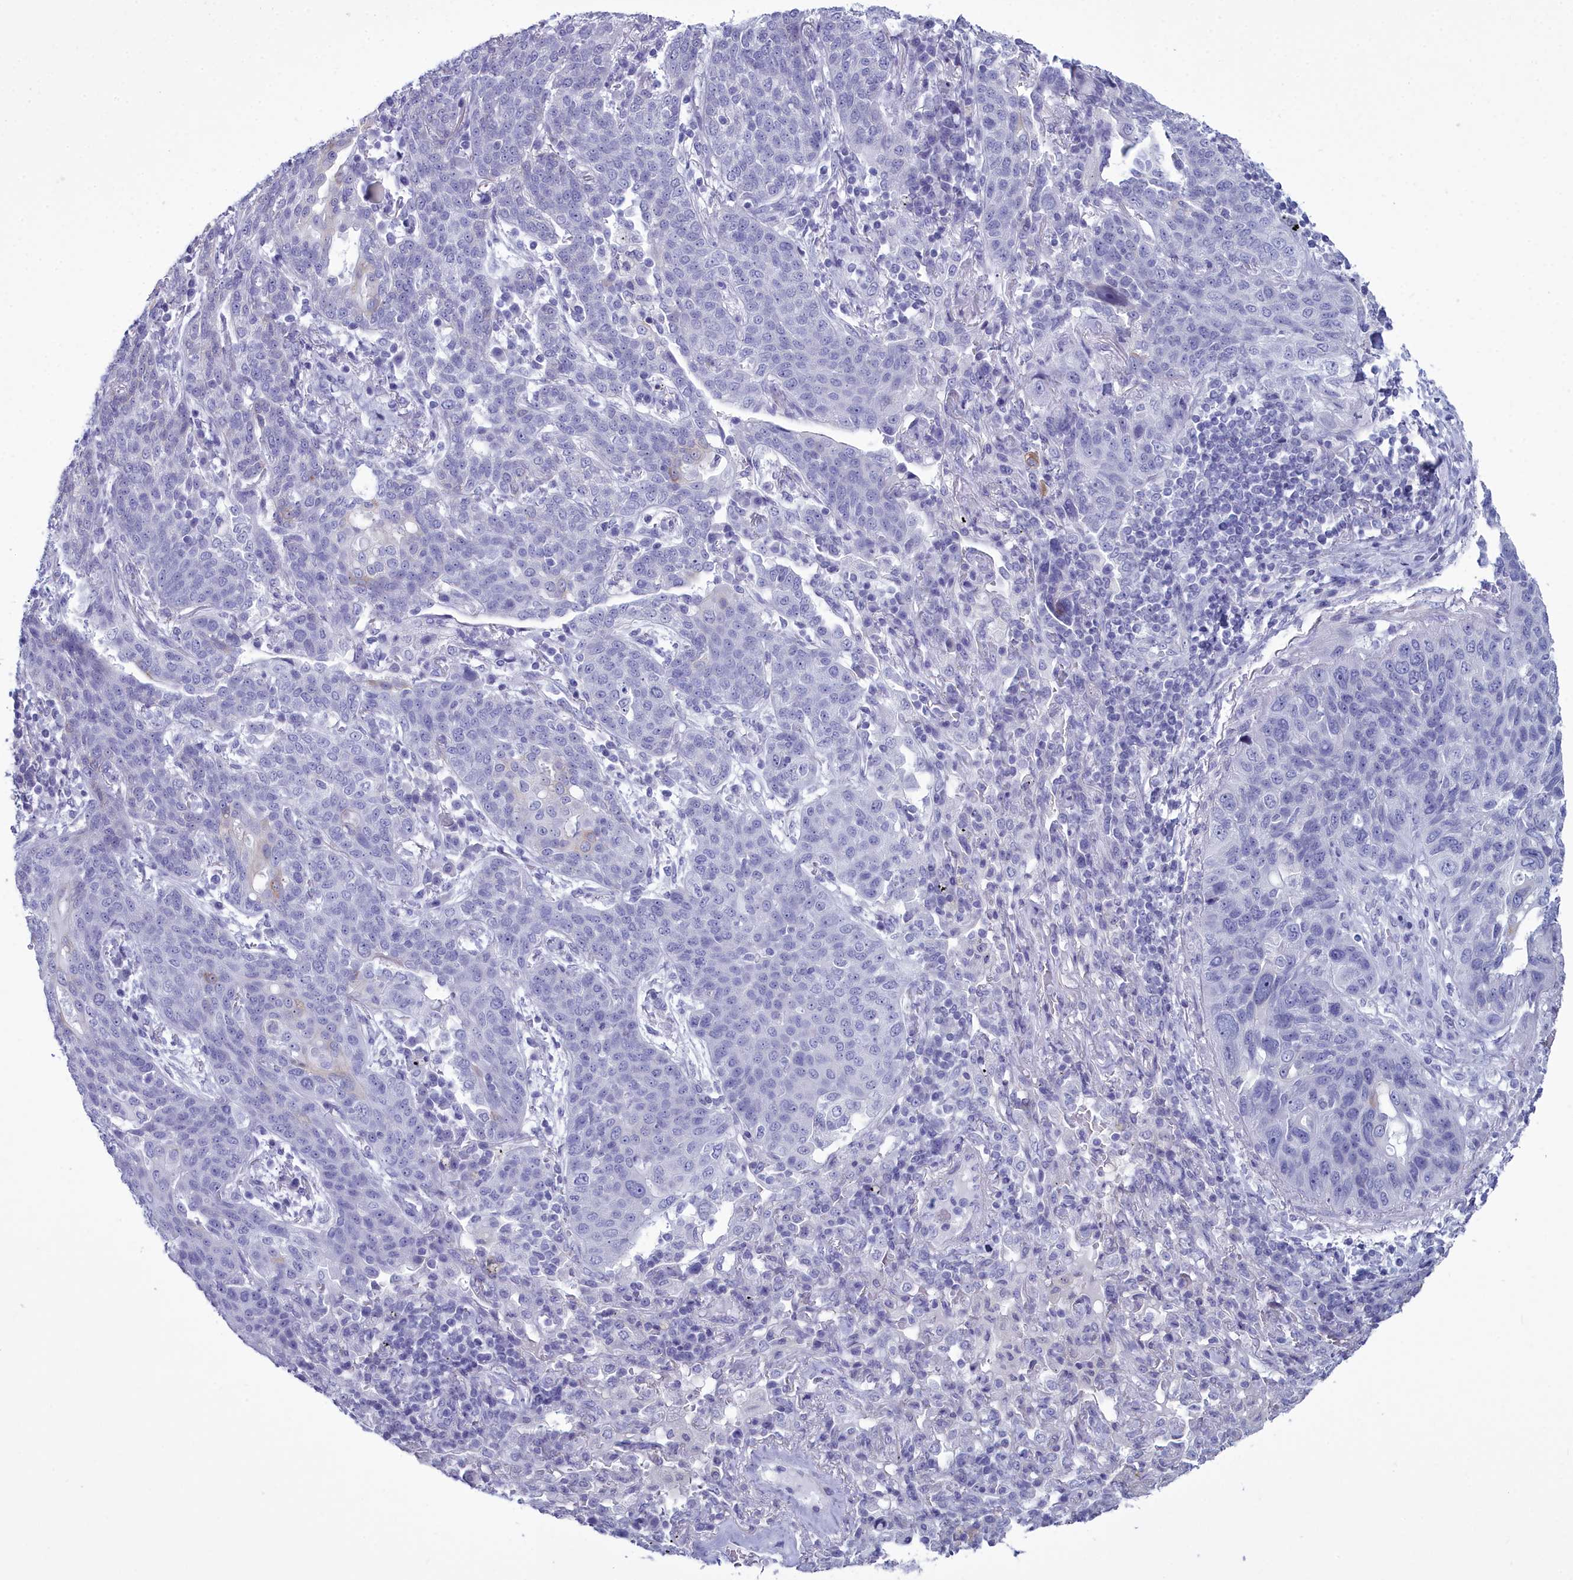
{"staining": {"intensity": "negative", "quantity": "none", "location": "none"}, "tissue": "lung cancer", "cell_type": "Tumor cells", "image_type": "cancer", "snomed": [{"axis": "morphology", "description": "Squamous cell carcinoma, NOS"}, {"axis": "topography", "description": "Lung"}], "caption": "Immunohistochemistry (IHC) image of human lung cancer (squamous cell carcinoma) stained for a protein (brown), which shows no staining in tumor cells. Brightfield microscopy of immunohistochemistry (IHC) stained with DAB (brown) and hematoxylin (blue), captured at high magnification.", "gene": "MAP6", "patient": {"sex": "female", "age": 70}}